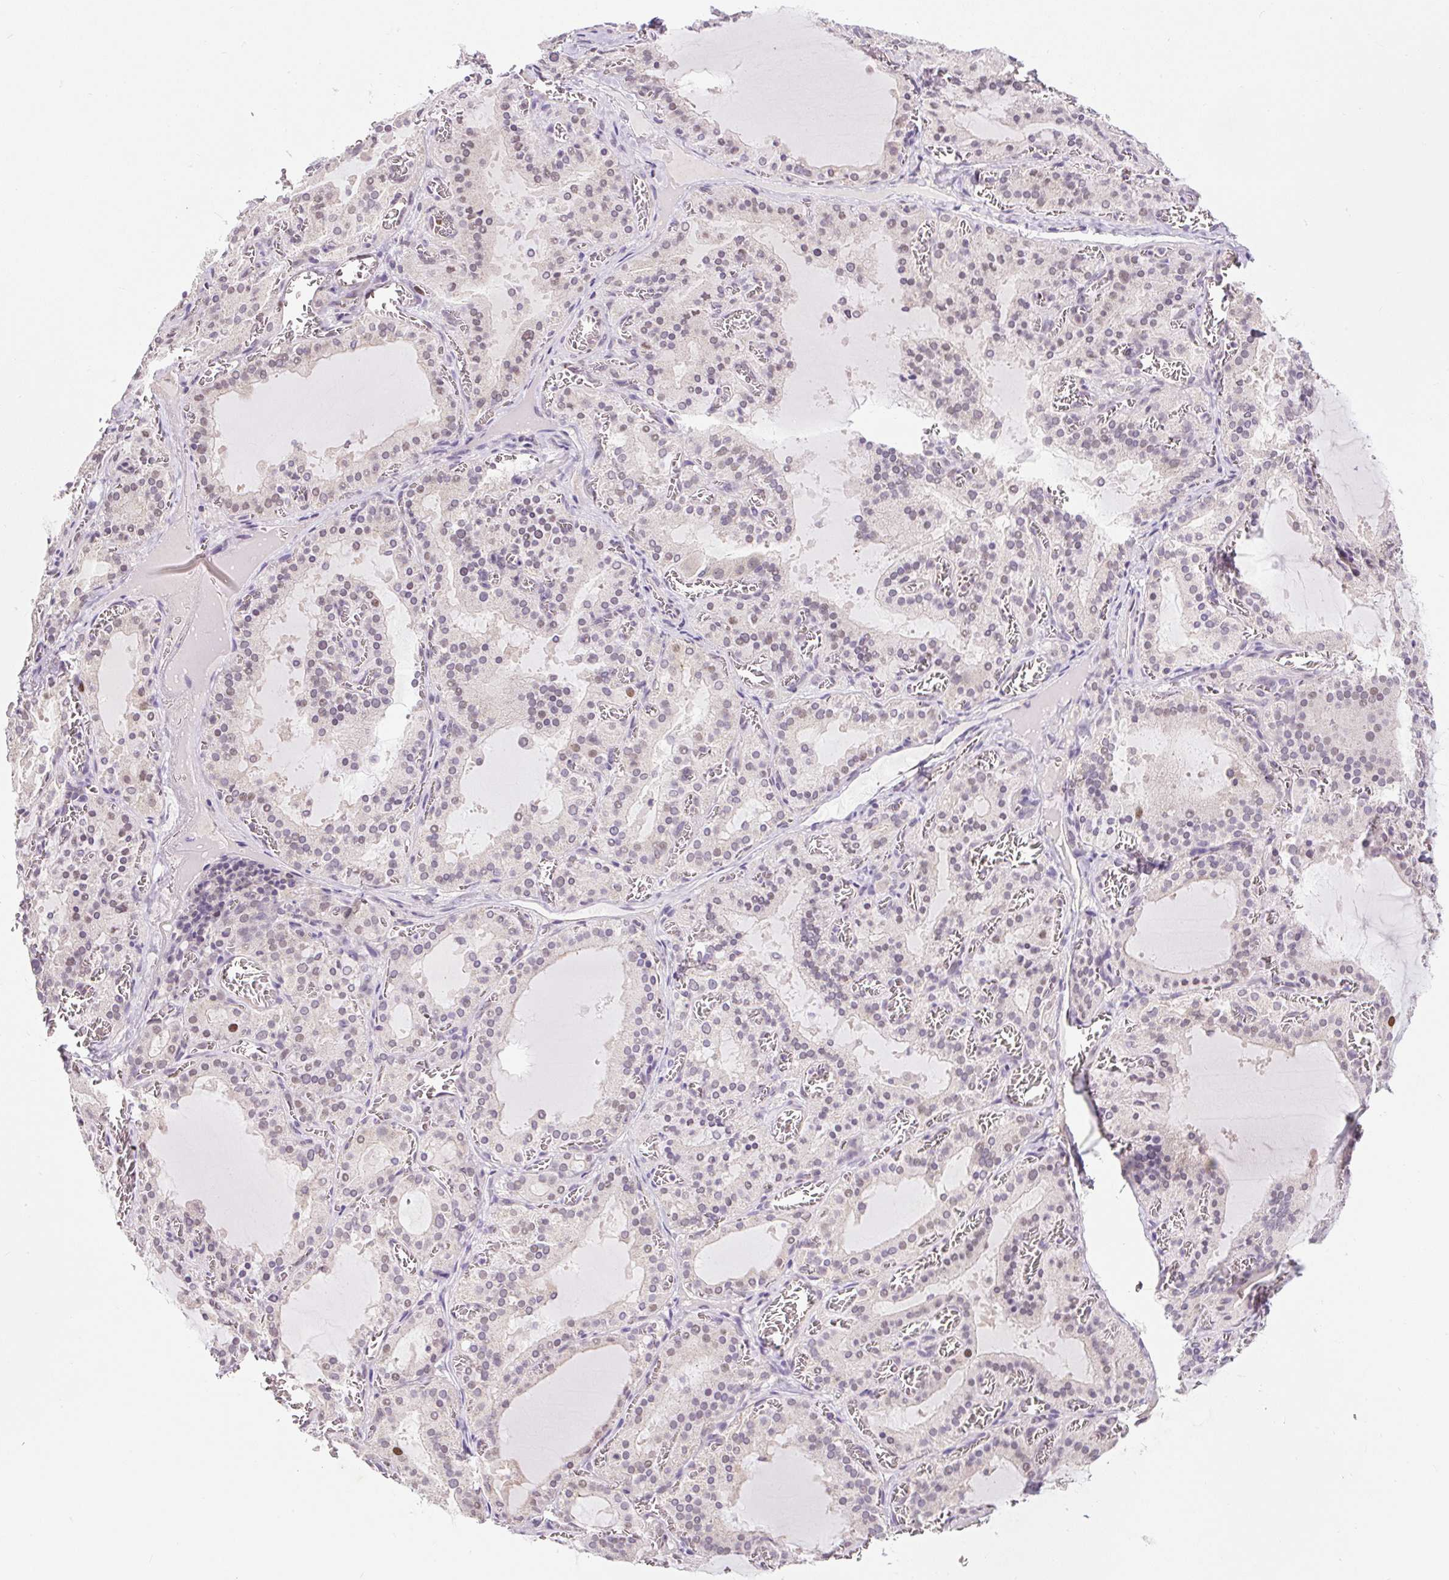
{"staining": {"intensity": "weak", "quantity": "25%-75%", "location": "nuclear"}, "tissue": "thyroid gland", "cell_type": "Glandular cells", "image_type": "normal", "snomed": [{"axis": "morphology", "description": "Normal tissue, NOS"}, {"axis": "topography", "description": "Thyroid gland"}], "caption": "Immunohistochemical staining of unremarkable thyroid gland exhibits weak nuclear protein expression in about 25%-75% of glandular cells. (DAB IHC with brightfield microscopy, high magnification).", "gene": "RACGAP1", "patient": {"sex": "female", "age": 30}}